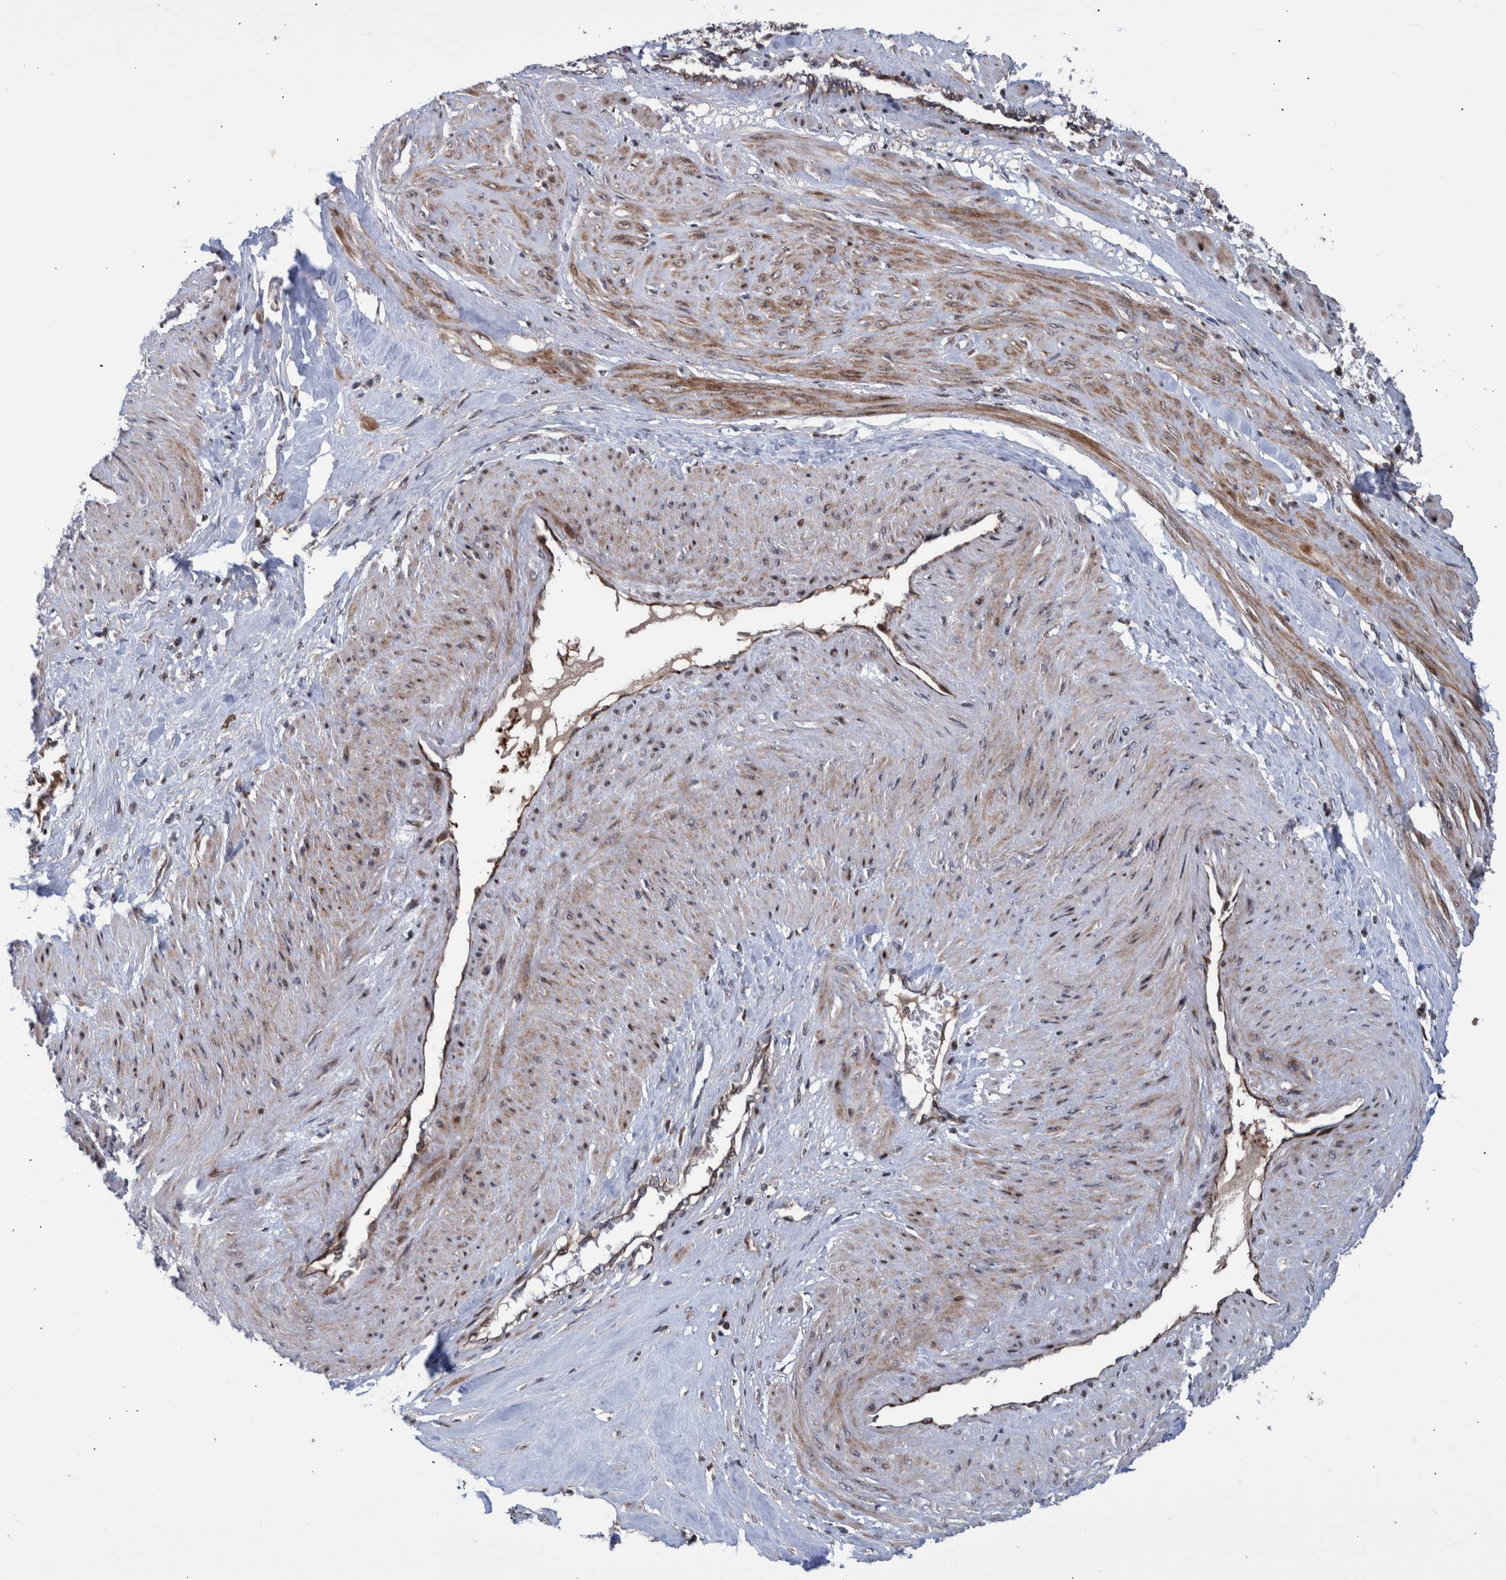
{"staining": {"intensity": "moderate", "quantity": ">75%", "location": "cytoplasmic/membranous,nuclear"}, "tissue": "smooth muscle", "cell_type": "Smooth muscle cells", "image_type": "normal", "snomed": [{"axis": "morphology", "description": "Normal tissue, NOS"}, {"axis": "topography", "description": "Endometrium"}], "caption": "Smooth muscle was stained to show a protein in brown. There is medium levels of moderate cytoplasmic/membranous,nuclear staining in about >75% of smooth muscle cells. Nuclei are stained in blue.", "gene": "SHISA6", "patient": {"sex": "female", "age": 33}}